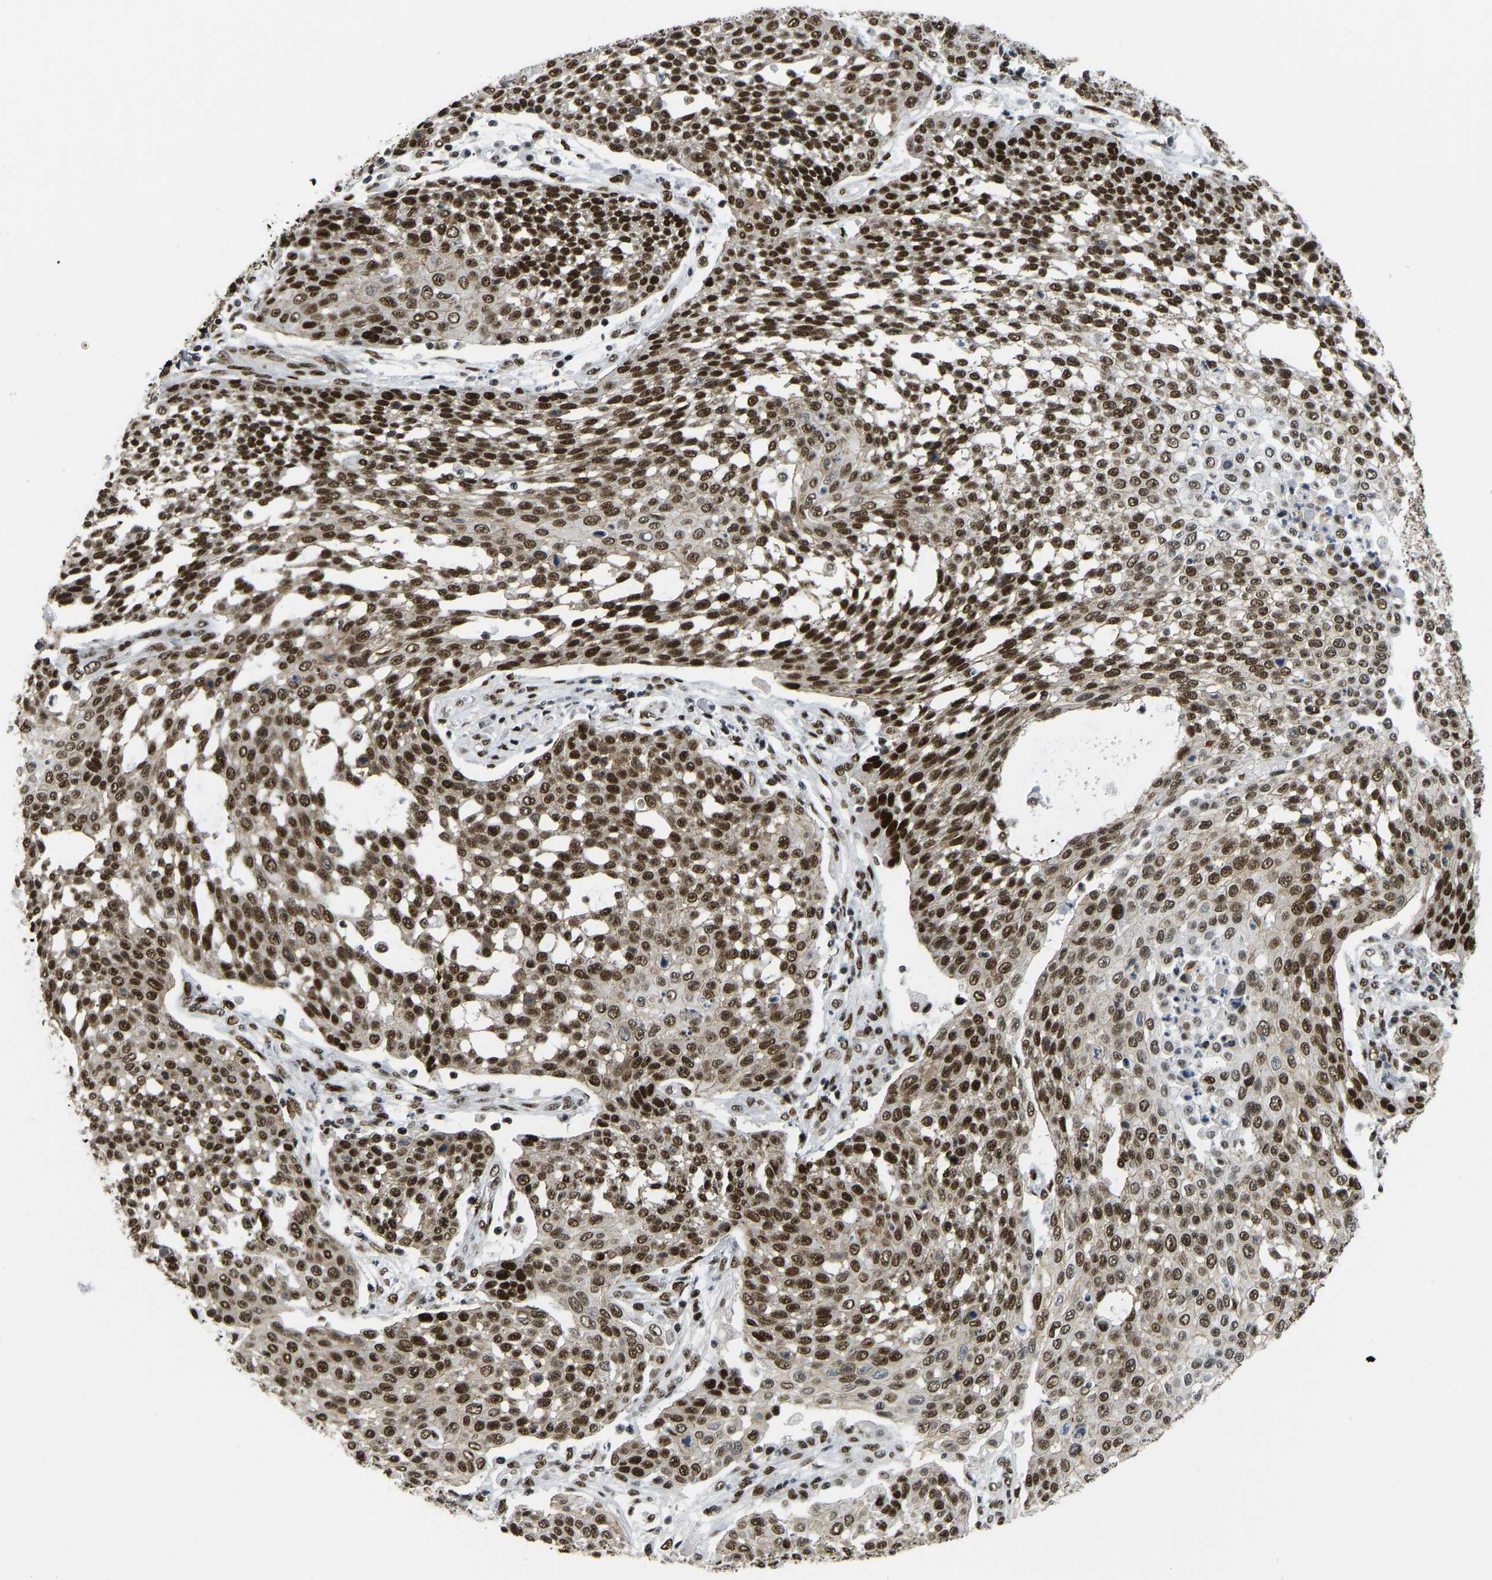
{"staining": {"intensity": "strong", "quantity": ">75%", "location": "nuclear"}, "tissue": "cervical cancer", "cell_type": "Tumor cells", "image_type": "cancer", "snomed": [{"axis": "morphology", "description": "Squamous cell carcinoma, NOS"}, {"axis": "topography", "description": "Cervix"}], "caption": "Tumor cells demonstrate high levels of strong nuclear expression in approximately >75% of cells in squamous cell carcinoma (cervical).", "gene": "FOXK1", "patient": {"sex": "female", "age": 34}}